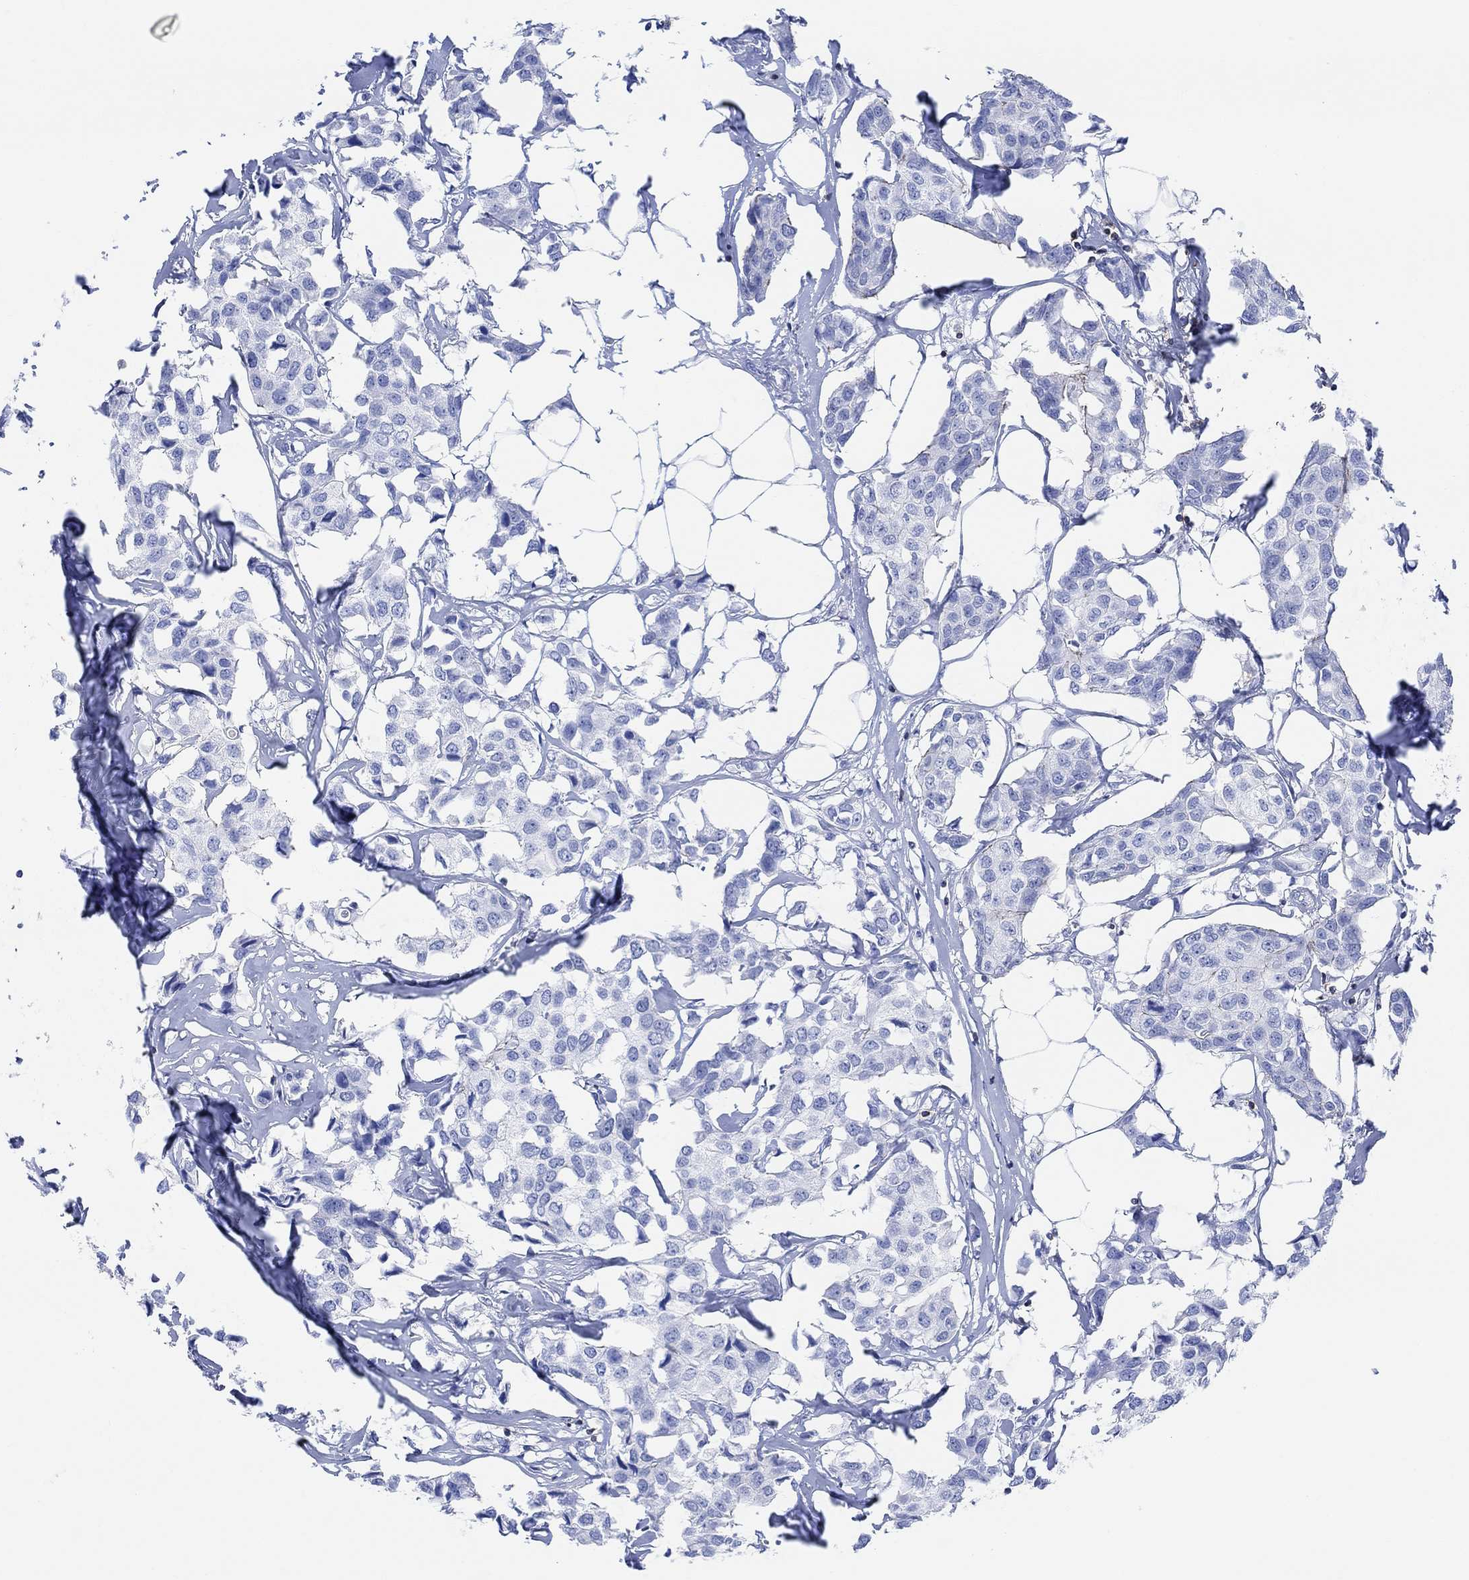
{"staining": {"intensity": "moderate", "quantity": "<25%", "location": "cytoplasmic/membranous"}, "tissue": "breast cancer", "cell_type": "Tumor cells", "image_type": "cancer", "snomed": [{"axis": "morphology", "description": "Duct carcinoma"}, {"axis": "topography", "description": "Breast"}], "caption": "Moderate cytoplasmic/membranous positivity for a protein is identified in about <25% of tumor cells of intraductal carcinoma (breast) using immunohistochemistry.", "gene": "GPR65", "patient": {"sex": "female", "age": 80}}